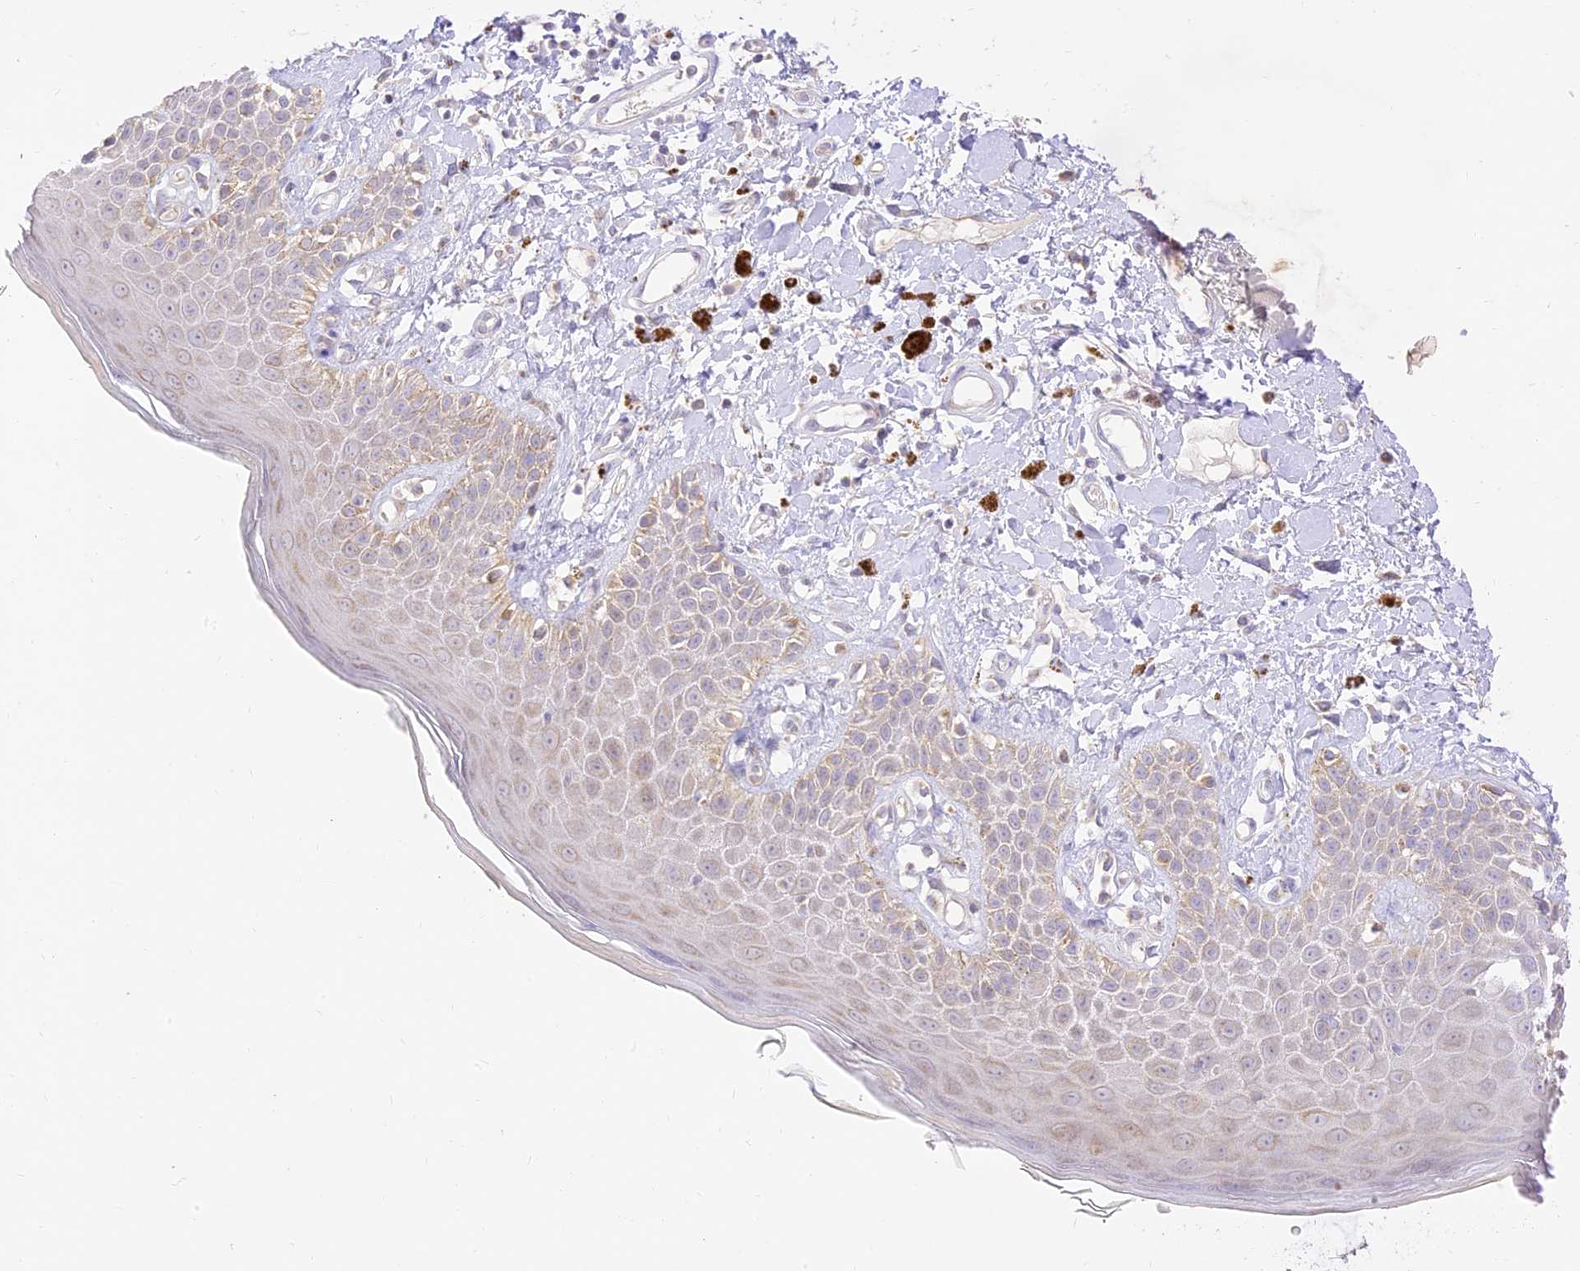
{"staining": {"intensity": "moderate", "quantity": "<25%", "location": "cytoplasmic/membranous"}, "tissue": "skin", "cell_type": "Epidermal cells", "image_type": "normal", "snomed": [{"axis": "morphology", "description": "Normal tissue, NOS"}, {"axis": "topography", "description": "Anal"}], "caption": "Immunohistochemistry (IHC) micrograph of unremarkable skin stained for a protein (brown), which exhibits low levels of moderate cytoplasmic/membranous expression in about <25% of epidermal cells.", "gene": "LRRC15", "patient": {"sex": "female", "age": 78}}